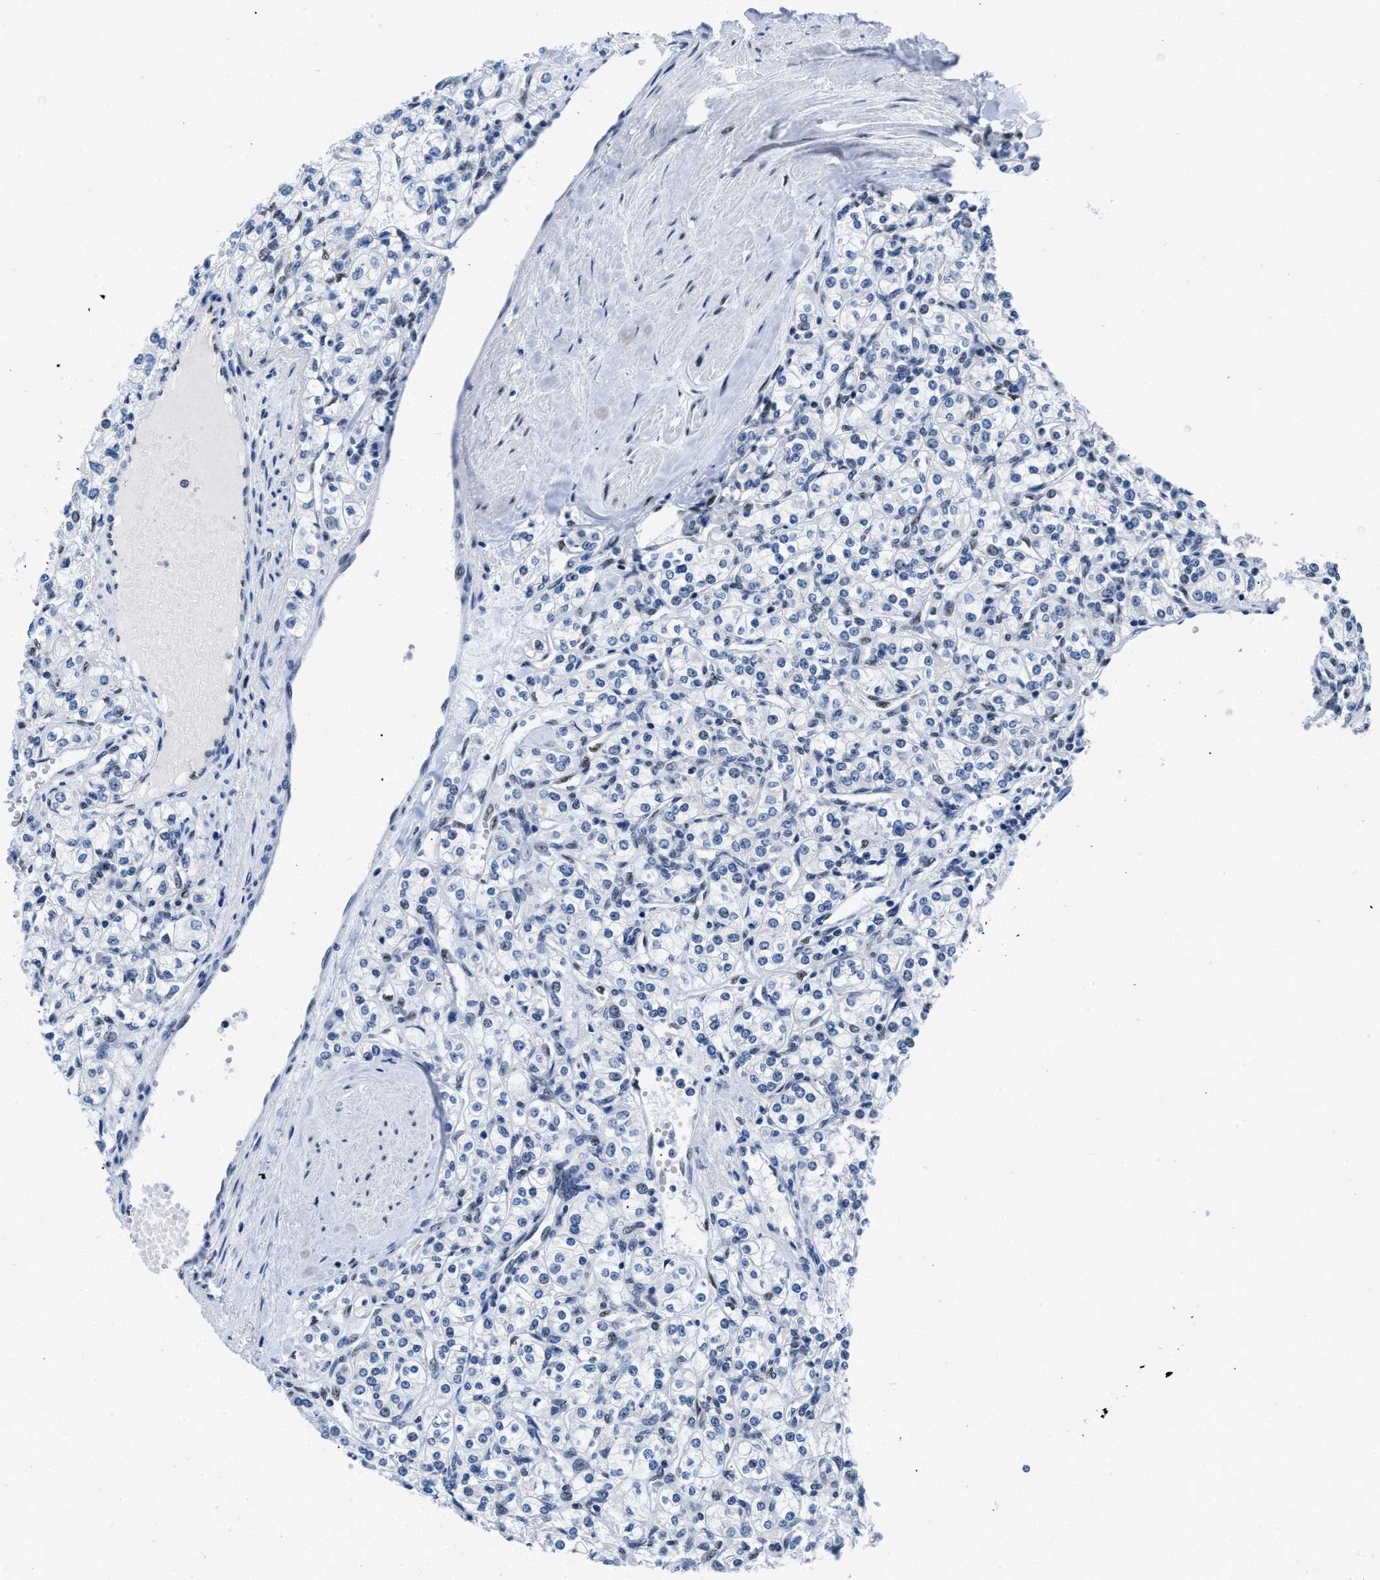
{"staining": {"intensity": "negative", "quantity": "none", "location": "none"}, "tissue": "renal cancer", "cell_type": "Tumor cells", "image_type": "cancer", "snomed": [{"axis": "morphology", "description": "Adenocarcinoma, NOS"}, {"axis": "topography", "description": "Kidney"}], "caption": "Tumor cells are negative for protein expression in human renal cancer (adenocarcinoma).", "gene": "CTBP1", "patient": {"sex": "male", "age": 77}}